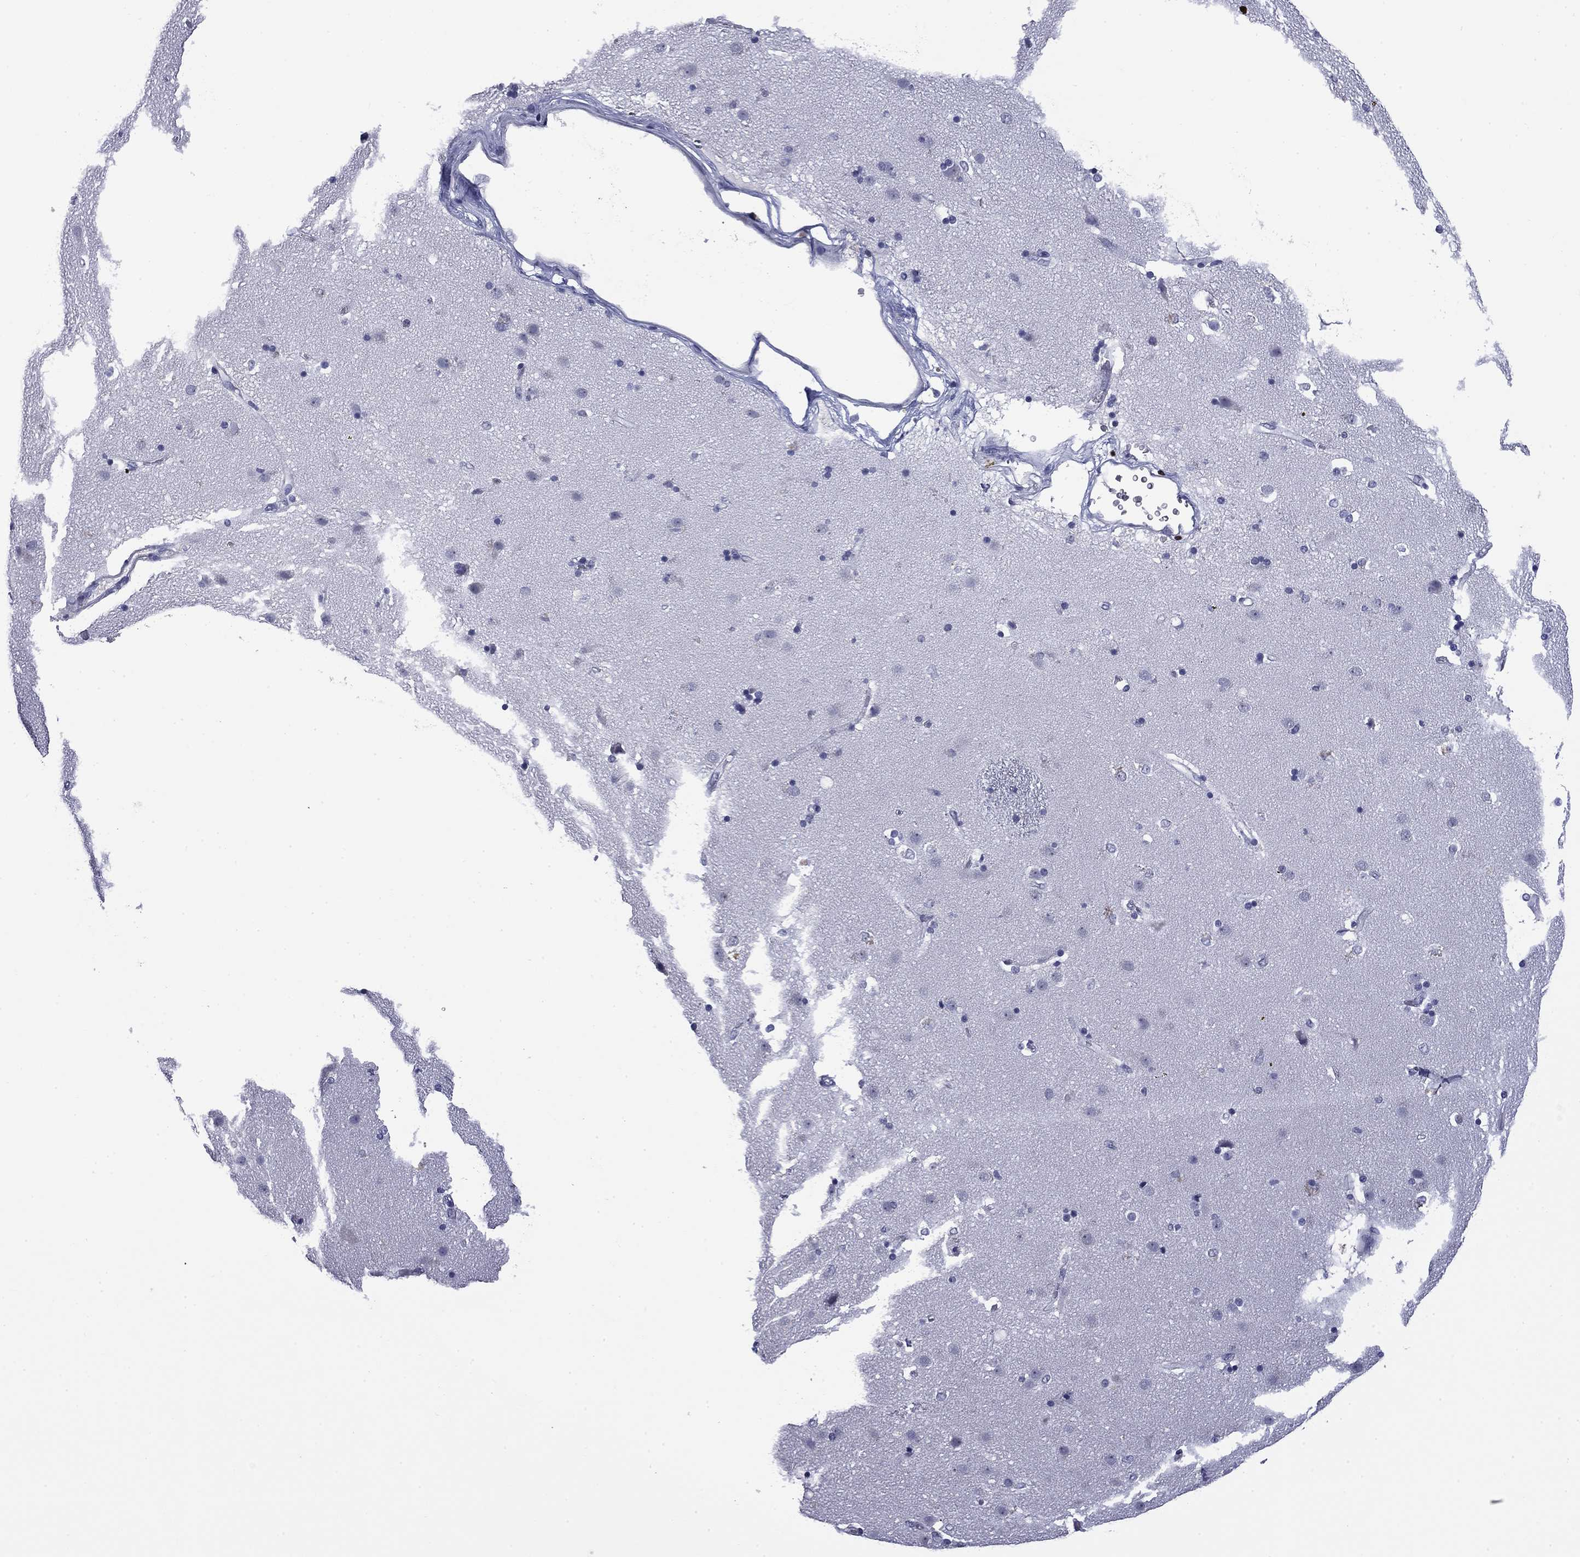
{"staining": {"intensity": "negative", "quantity": "none", "location": "none"}, "tissue": "caudate", "cell_type": "Glial cells", "image_type": "normal", "snomed": [{"axis": "morphology", "description": "Normal tissue, NOS"}, {"axis": "topography", "description": "Lateral ventricle wall"}], "caption": "DAB immunohistochemical staining of normal caudate displays no significant positivity in glial cells.", "gene": "IKZF3", "patient": {"sex": "female", "age": 71}}